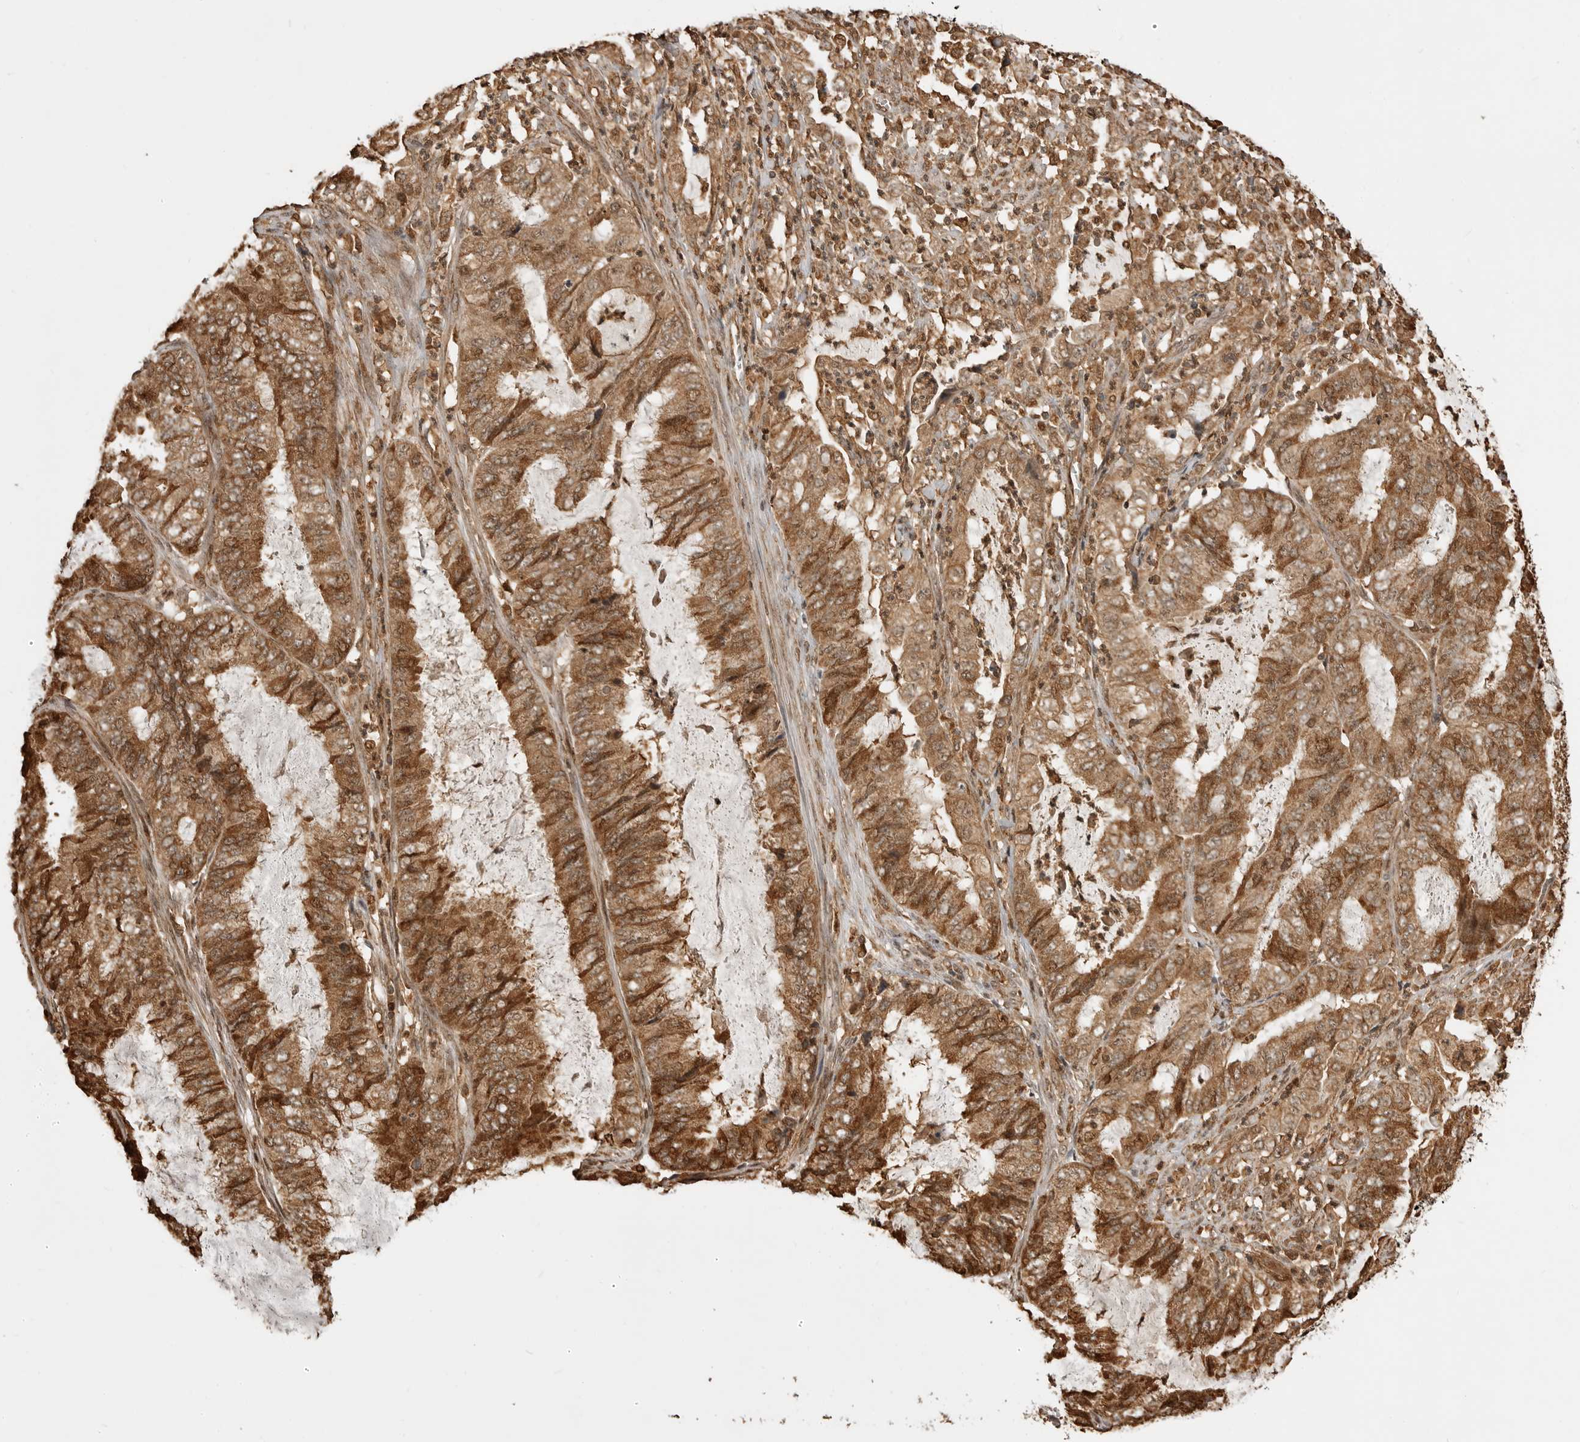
{"staining": {"intensity": "moderate", "quantity": ">75%", "location": "cytoplasmic/membranous,nuclear"}, "tissue": "endometrial cancer", "cell_type": "Tumor cells", "image_type": "cancer", "snomed": [{"axis": "morphology", "description": "Adenocarcinoma, NOS"}, {"axis": "topography", "description": "Endometrium"}], "caption": "Adenocarcinoma (endometrial) stained with IHC reveals moderate cytoplasmic/membranous and nuclear expression in approximately >75% of tumor cells.", "gene": "BMP2K", "patient": {"sex": "female", "age": 49}}